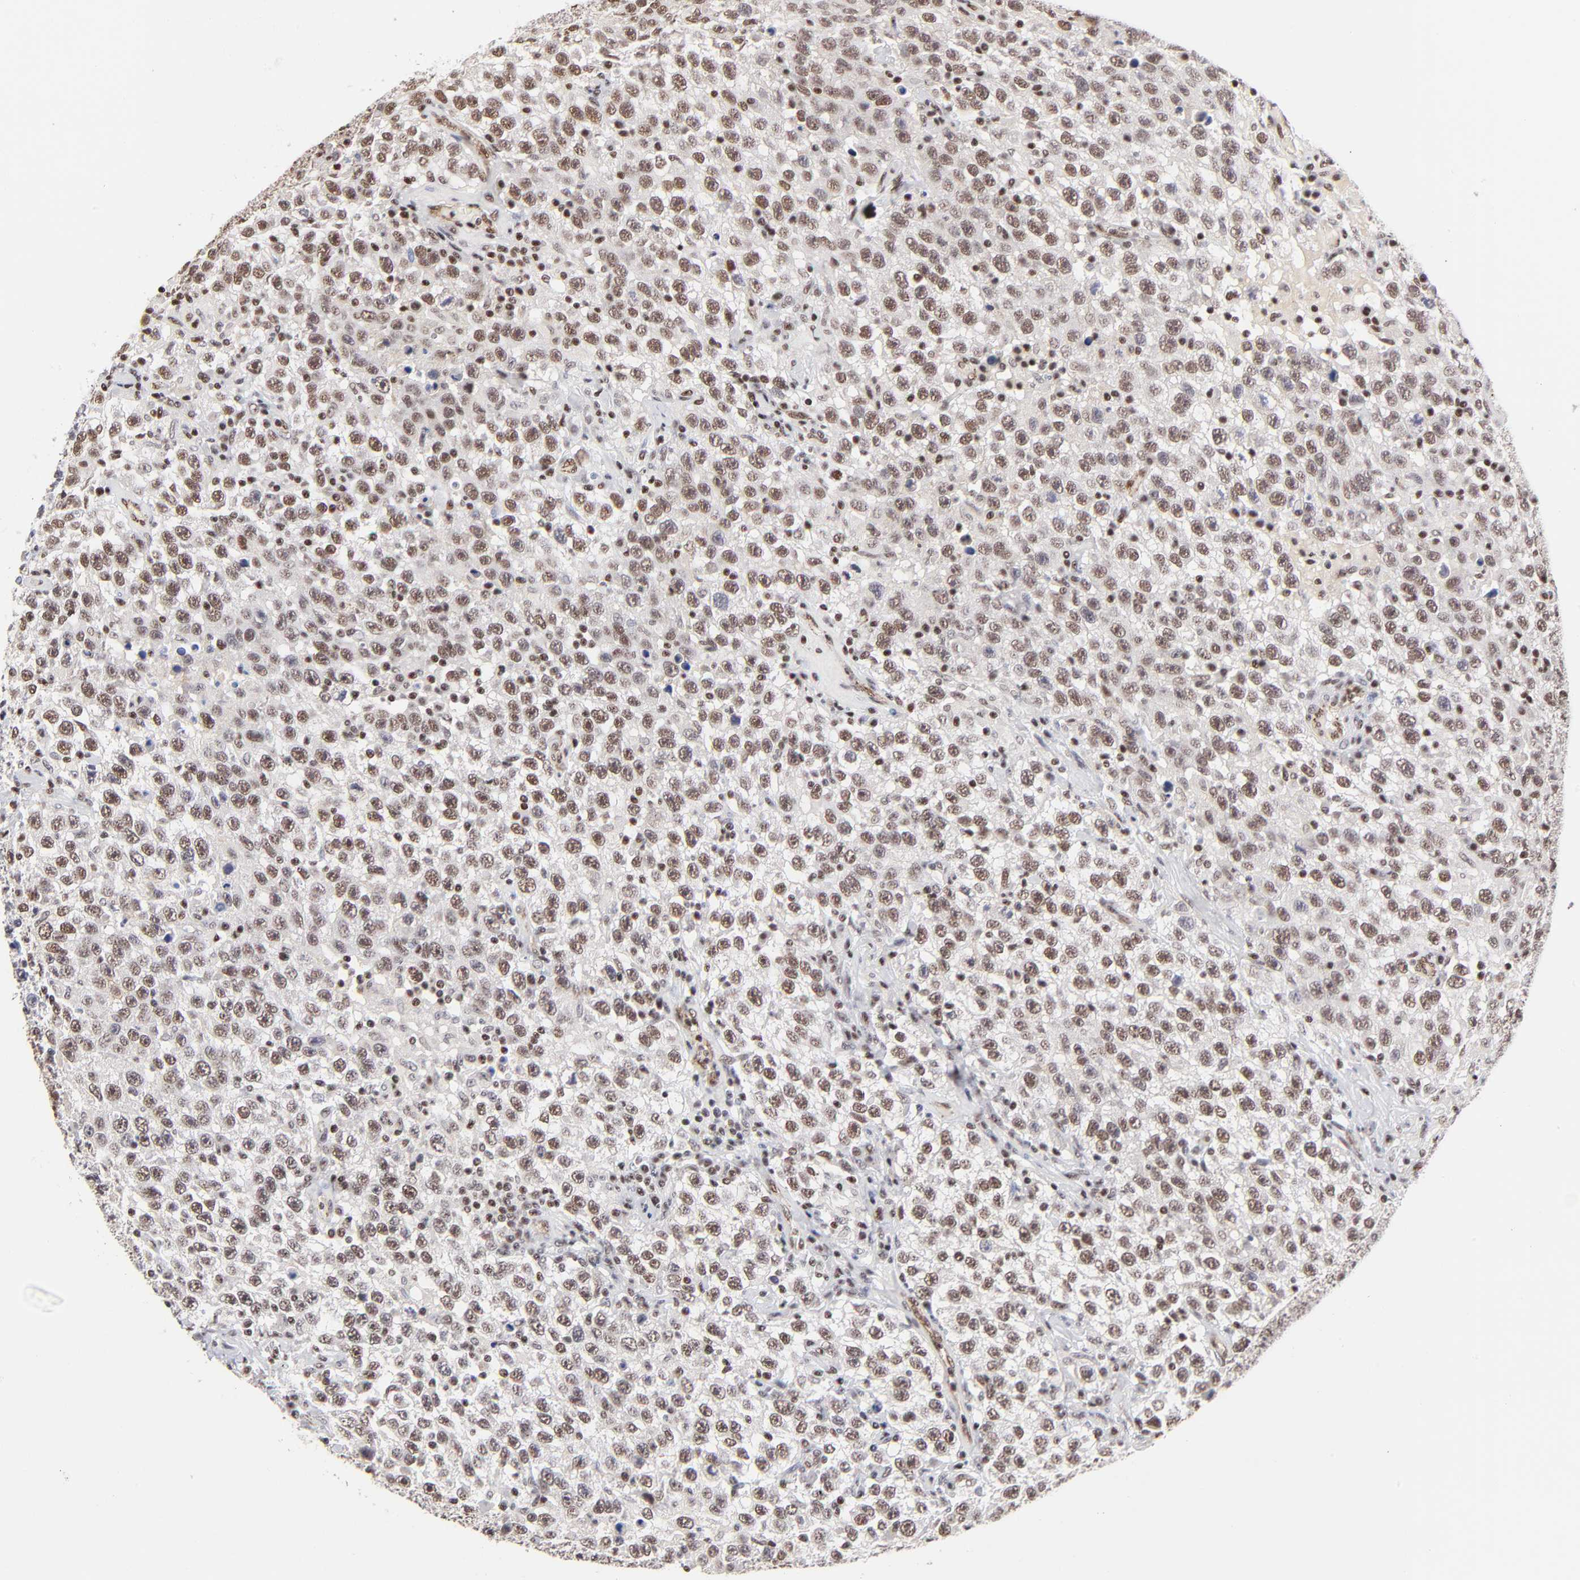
{"staining": {"intensity": "moderate", "quantity": ">75%", "location": "nuclear"}, "tissue": "testis cancer", "cell_type": "Tumor cells", "image_type": "cancer", "snomed": [{"axis": "morphology", "description": "Seminoma, NOS"}, {"axis": "topography", "description": "Testis"}], "caption": "This micrograph displays seminoma (testis) stained with immunohistochemistry (IHC) to label a protein in brown. The nuclear of tumor cells show moderate positivity for the protein. Nuclei are counter-stained blue.", "gene": "GABPA", "patient": {"sex": "male", "age": 41}}